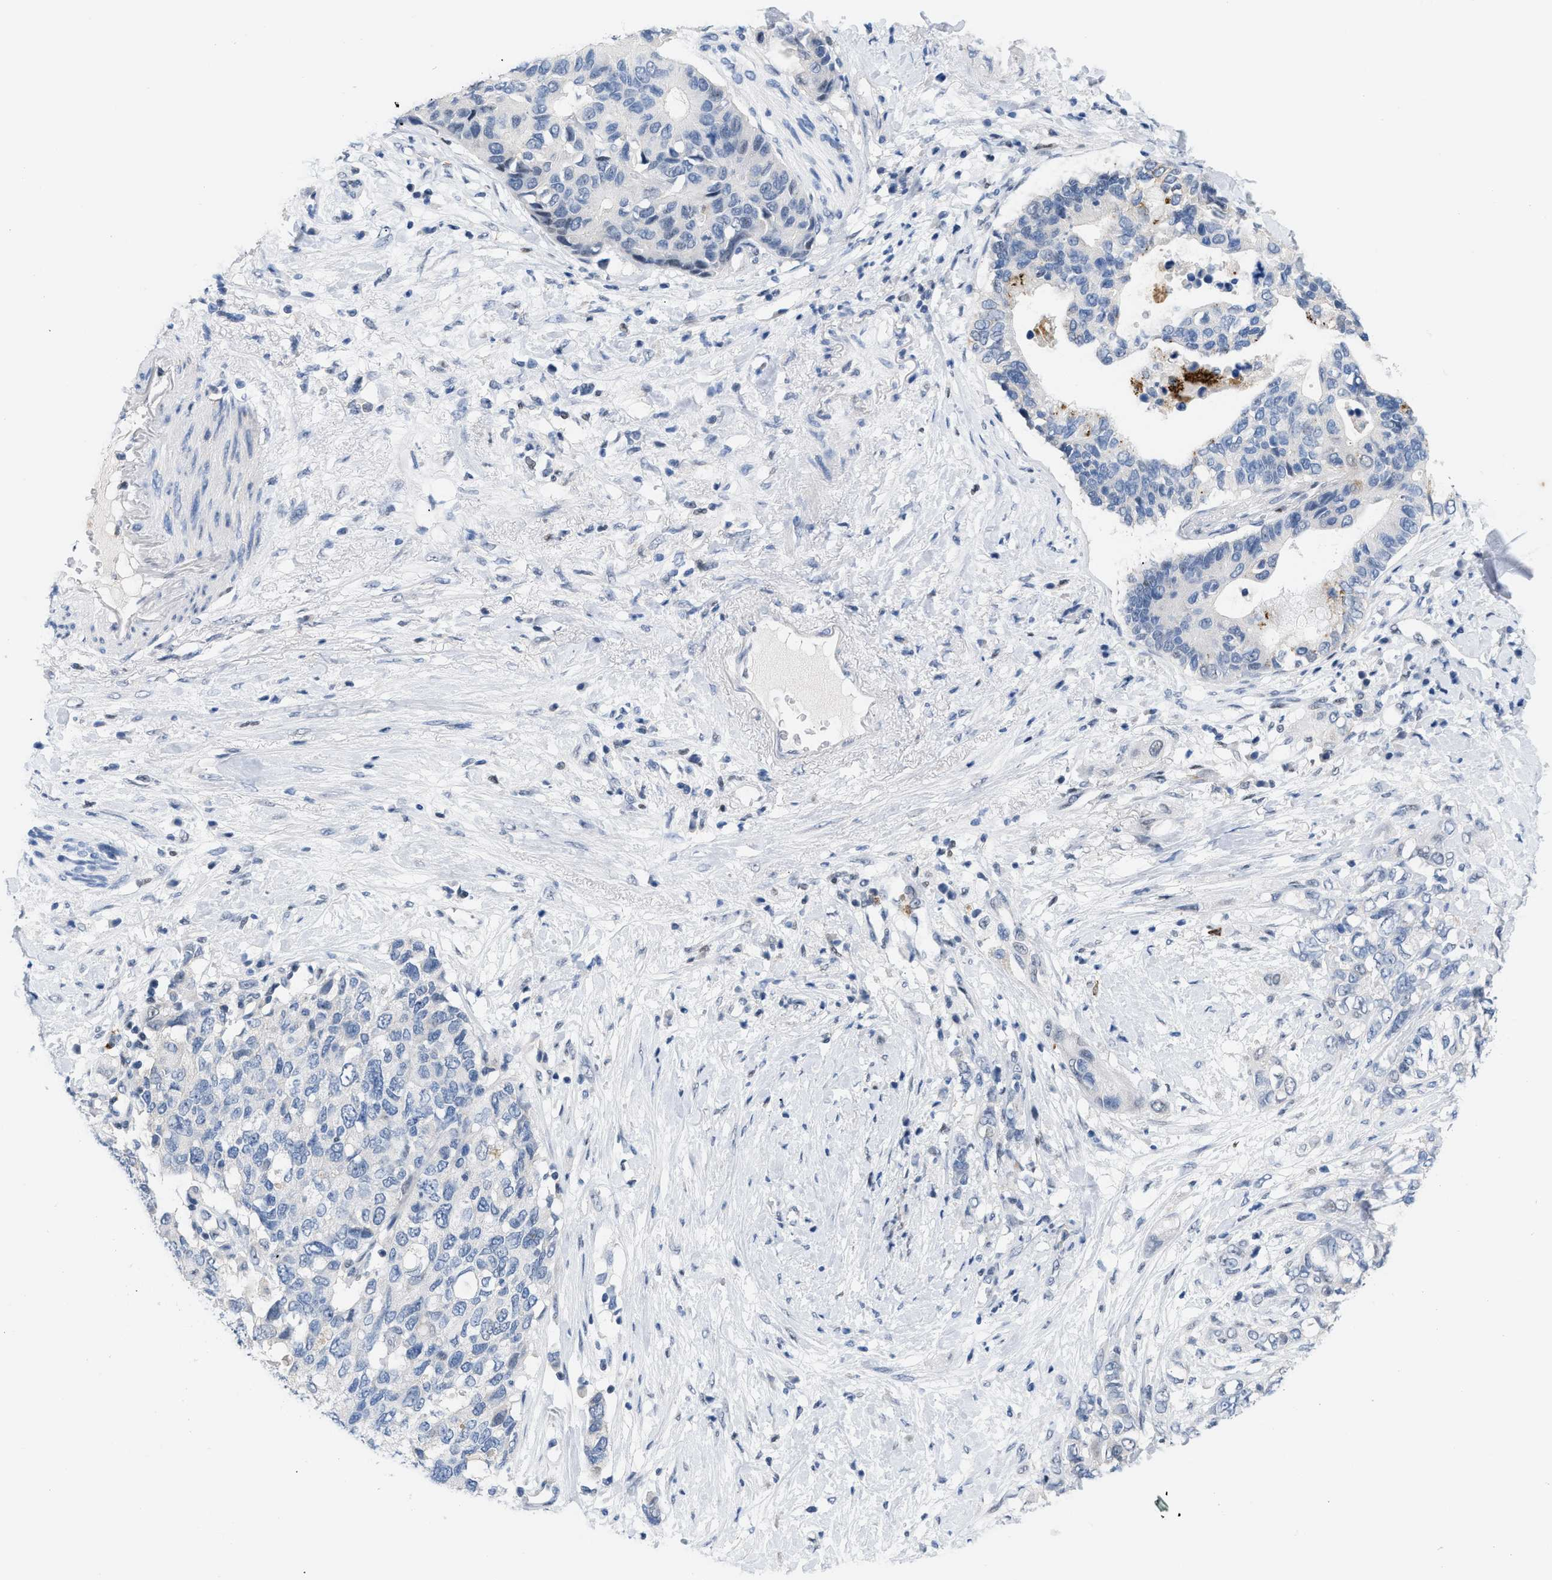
{"staining": {"intensity": "negative", "quantity": "none", "location": "none"}, "tissue": "pancreatic cancer", "cell_type": "Tumor cells", "image_type": "cancer", "snomed": [{"axis": "morphology", "description": "Adenocarcinoma, NOS"}, {"axis": "topography", "description": "Pancreas"}], "caption": "An image of pancreatic cancer (adenocarcinoma) stained for a protein shows no brown staining in tumor cells.", "gene": "BOLL", "patient": {"sex": "female", "age": 56}}